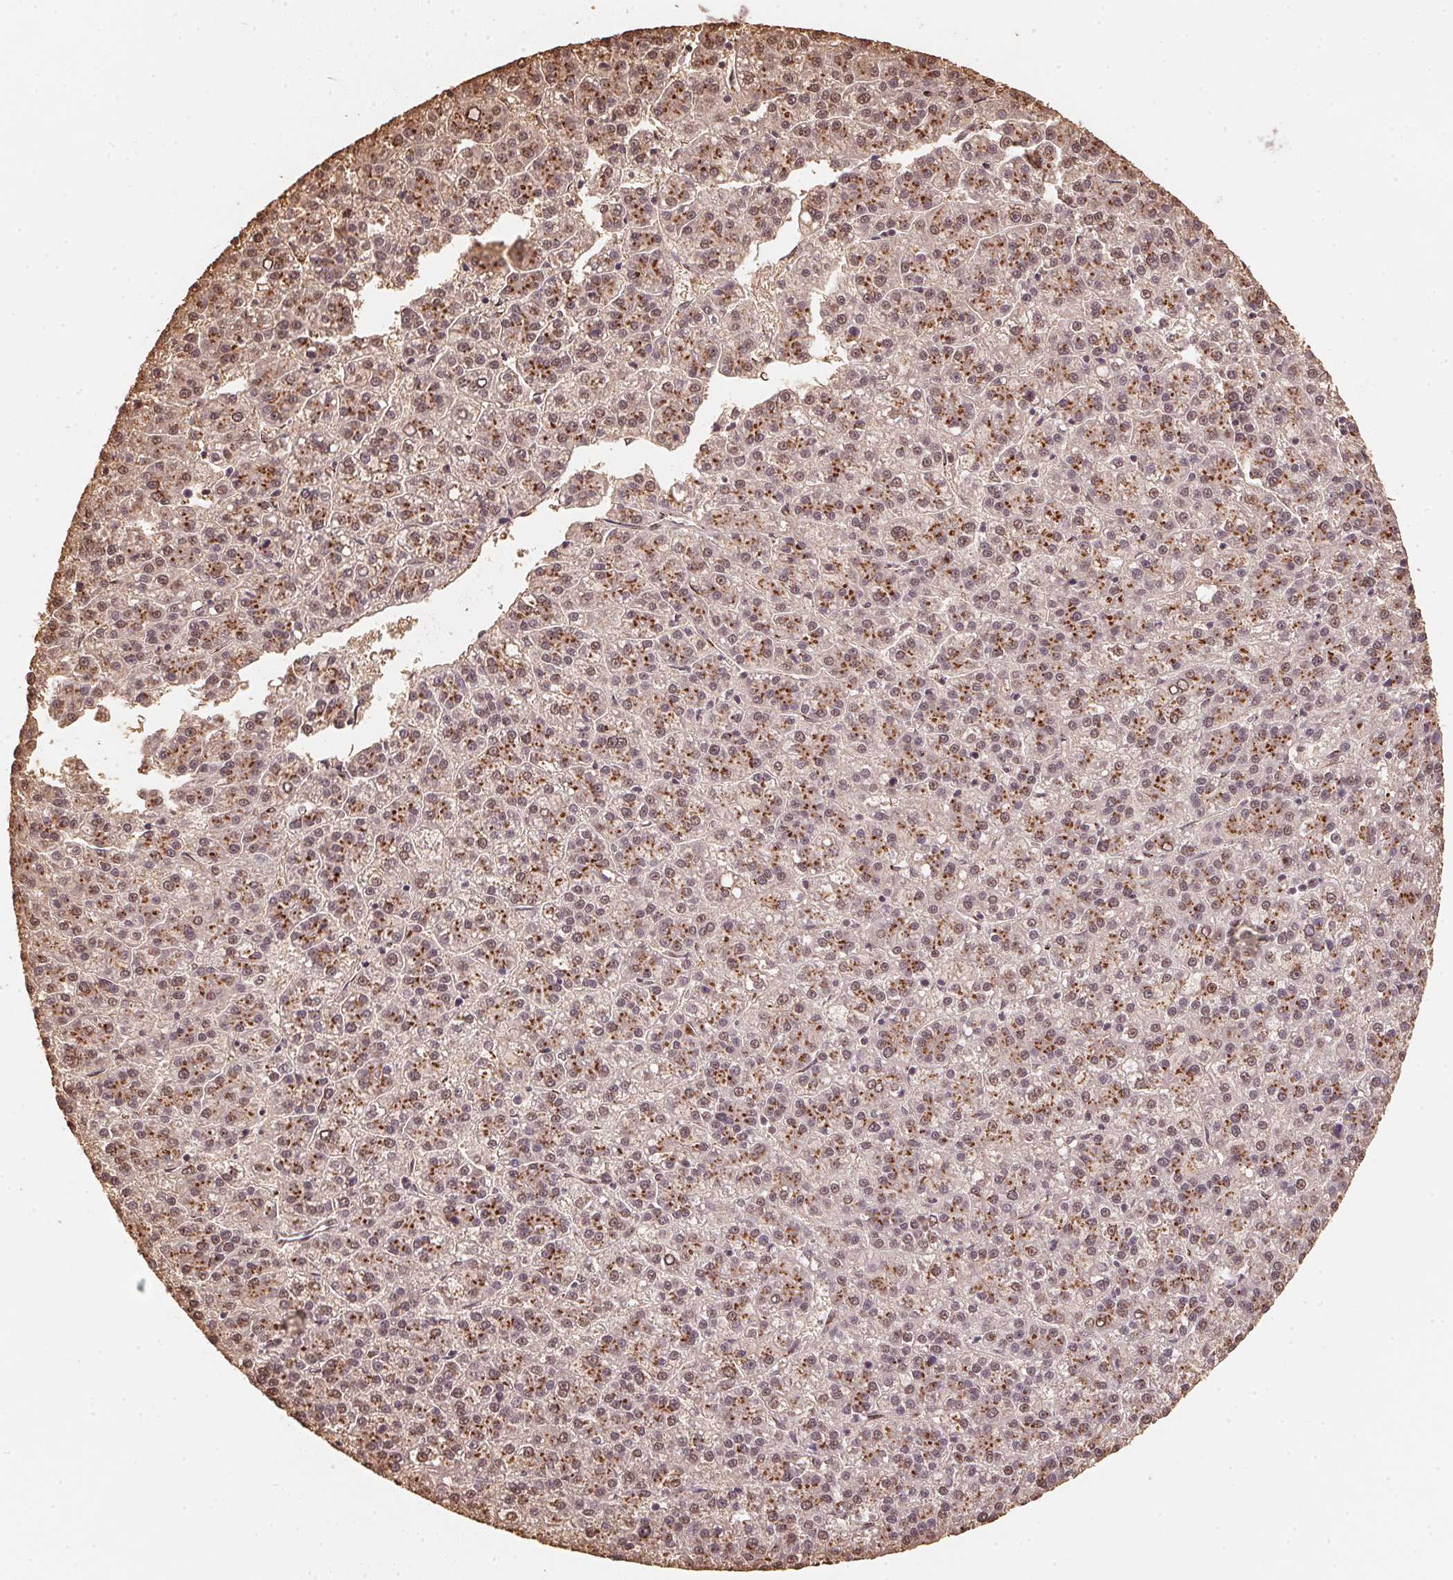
{"staining": {"intensity": "strong", "quantity": "25%-75%", "location": "cytoplasmic/membranous"}, "tissue": "liver cancer", "cell_type": "Tumor cells", "image_type": "cancer", "snomed": [{"axis": "morphology", "description": "Carcinoma, Hepatocellular, NOS"}, {"axis": "topography", "description": "Liver"}], "caption": "Liver cancer stained for a protein exhibits strong cytoplasmic/membranous positivity in tumor cells.", "gene": "RAB22A", "patient": {"sex": "female", "age": 58}}